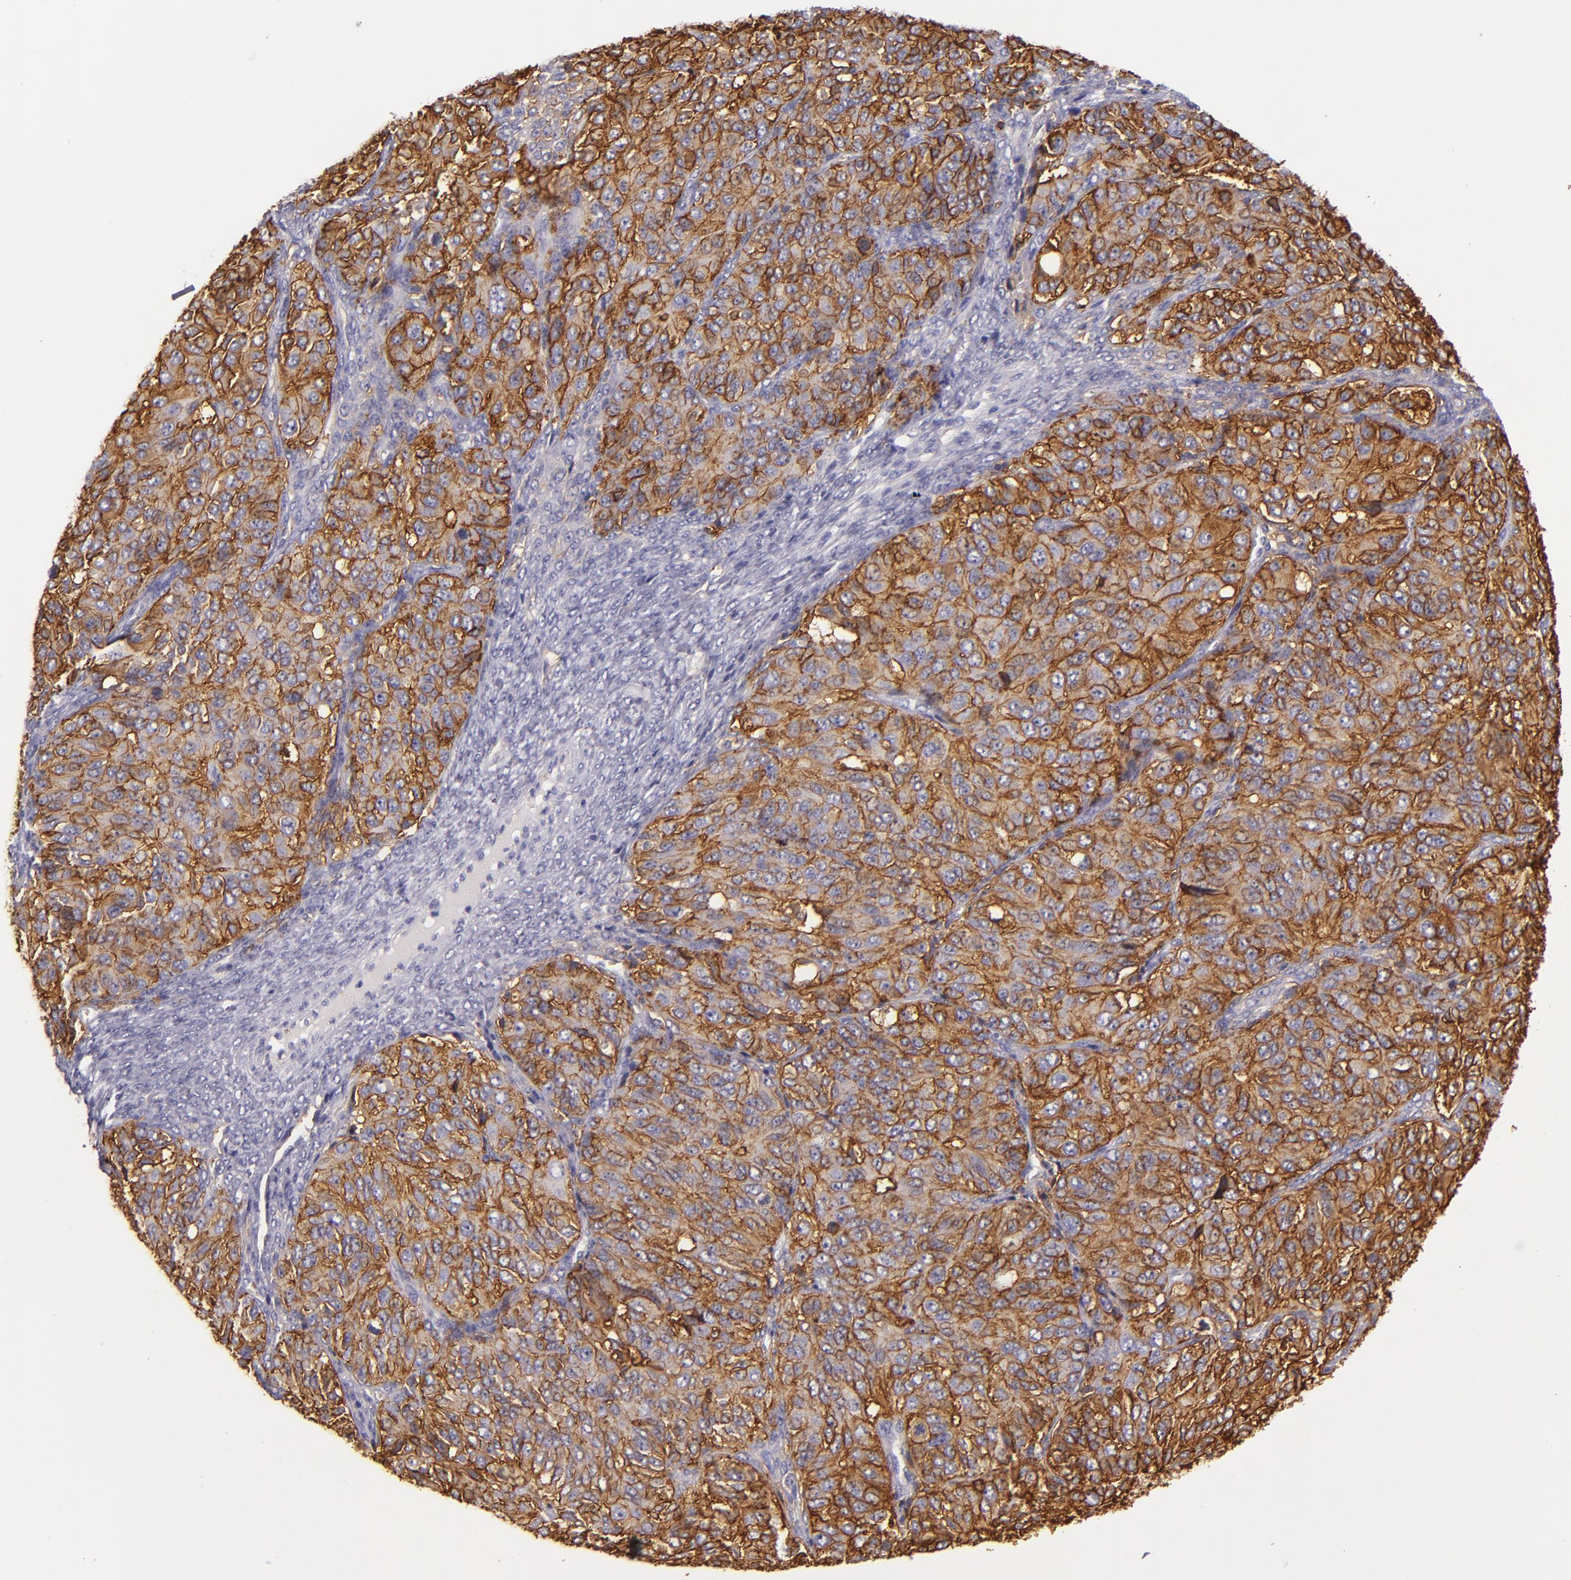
{"staining": {"intensity": "strong", "quantity": ">75%", "location": "cytoplasmic/membranous"}, "tissue": "ovarian cancer", "cell_type": "Tumor cells", "image_type": "cancer", "snomed": [{"axis": "morphology", "description": "Carcinoma, endometroid"}, {"axis": "topography", "description": "Ovary"}], "caption": "Brown immunohistochemical staining in endometroid carcinoma (ovarian) displays strong cytoplasmic/membranous staining in approximately >75% of tumor cells. (IHC, brightfield microscopy, high magnification).", "gene": "CD9", "patient": {"sex": "female", "age": 51}}